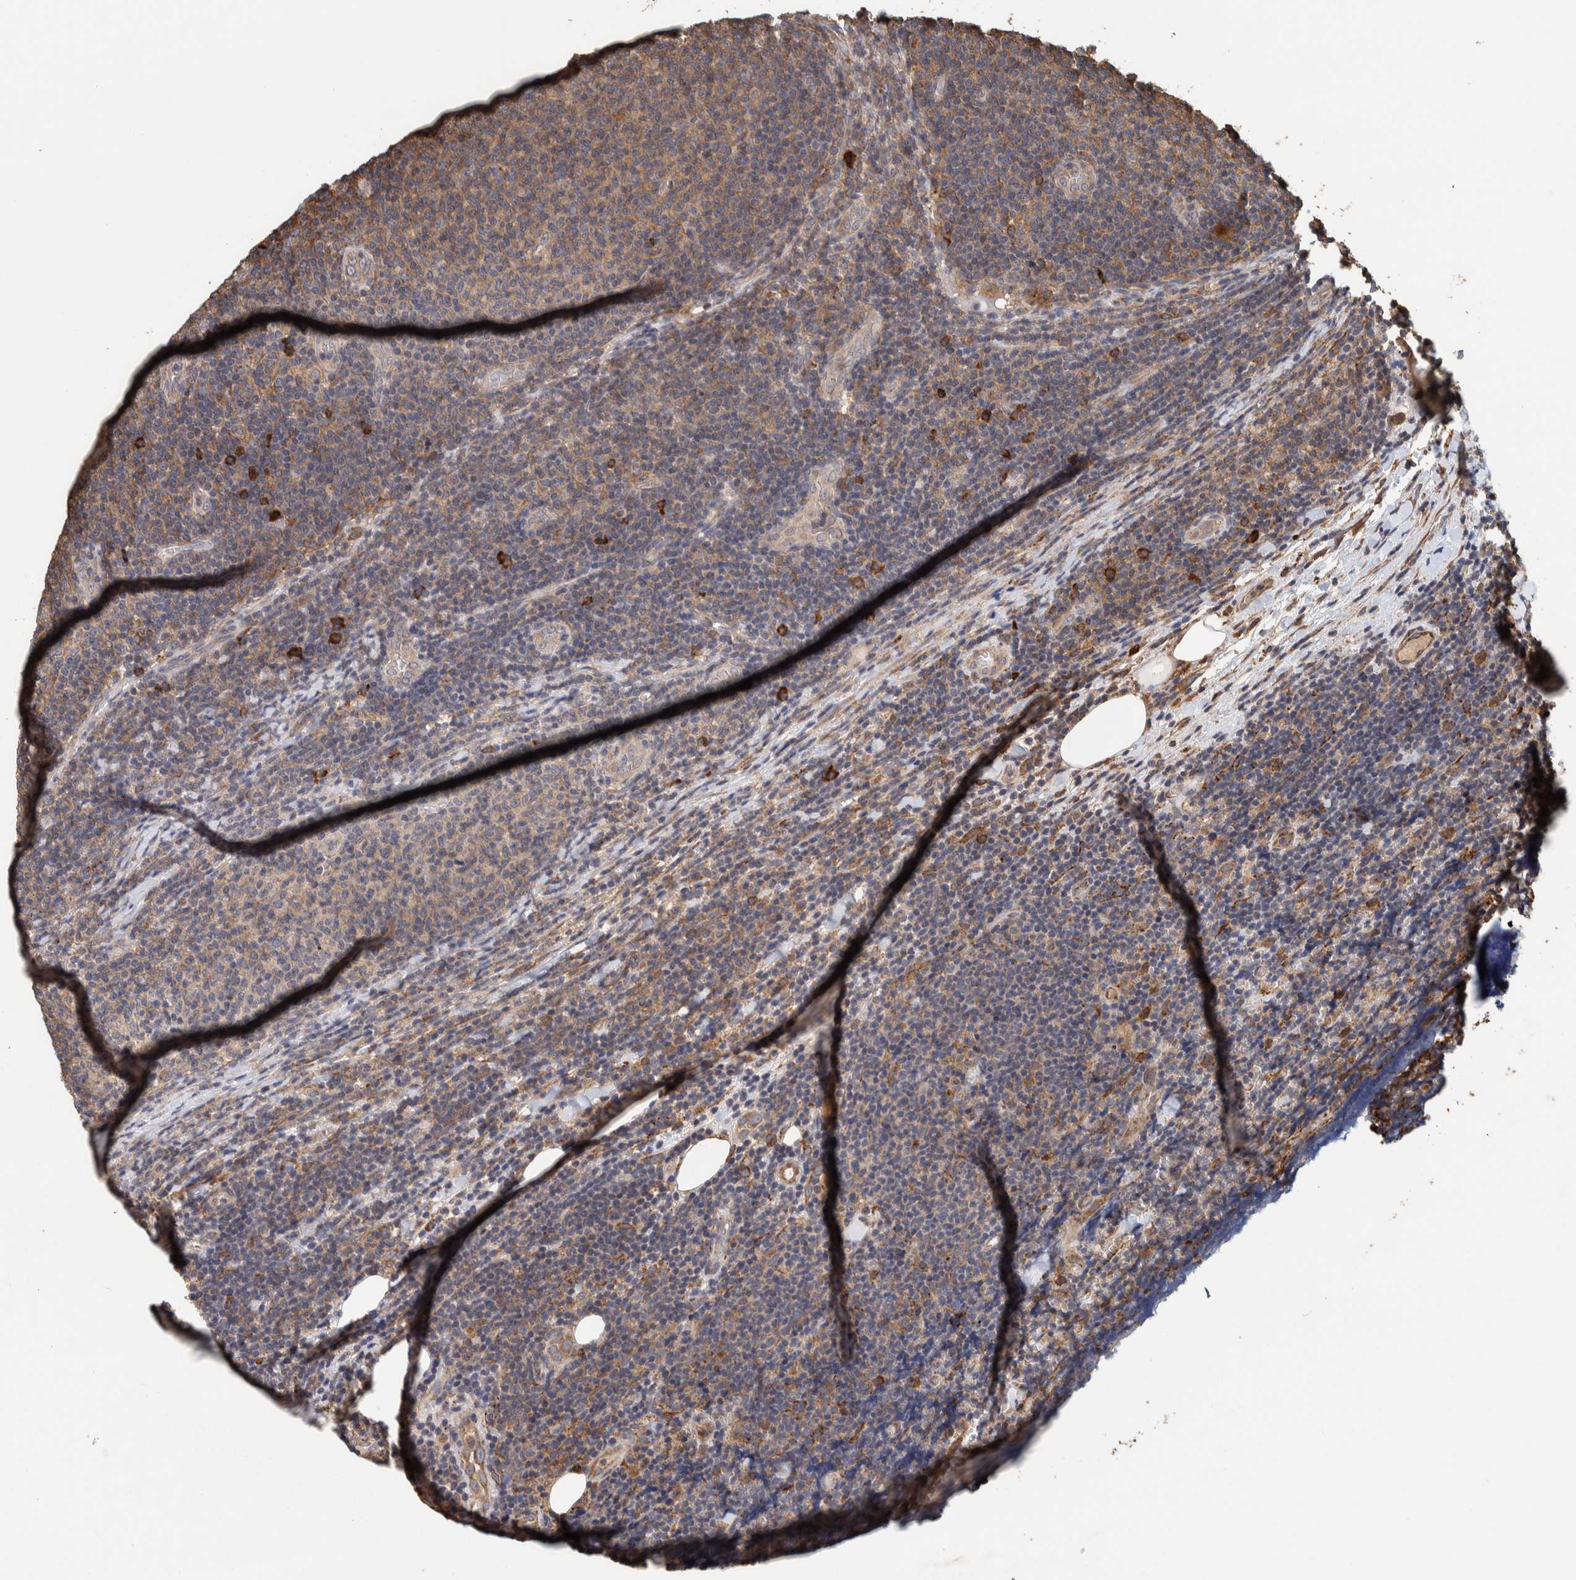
{"staining": {"intensity": "weak", "quantity": ">75%", "location": "cytoplasmic/membranous"}, "tissue": "lymphoma", "cell_type": "Tumor cells", "image_type": "cancer", "snomed": [{"axis": "morphology", "description": "Malignant lymphoma, non-Hodgkin's type, Low grade"}, {"axis": "topography", "description": "Lymph node"}], "caption": "Immunohistochemistry (DAB) staining of human low-grade malignant lymphoma, non-Hodgkin's type displays weak cytoplasmic/membranous protein expression in about >75% of tumor cells.", "gene": "PLA2G3", "patient": {"sex": "male", "age": 66}}